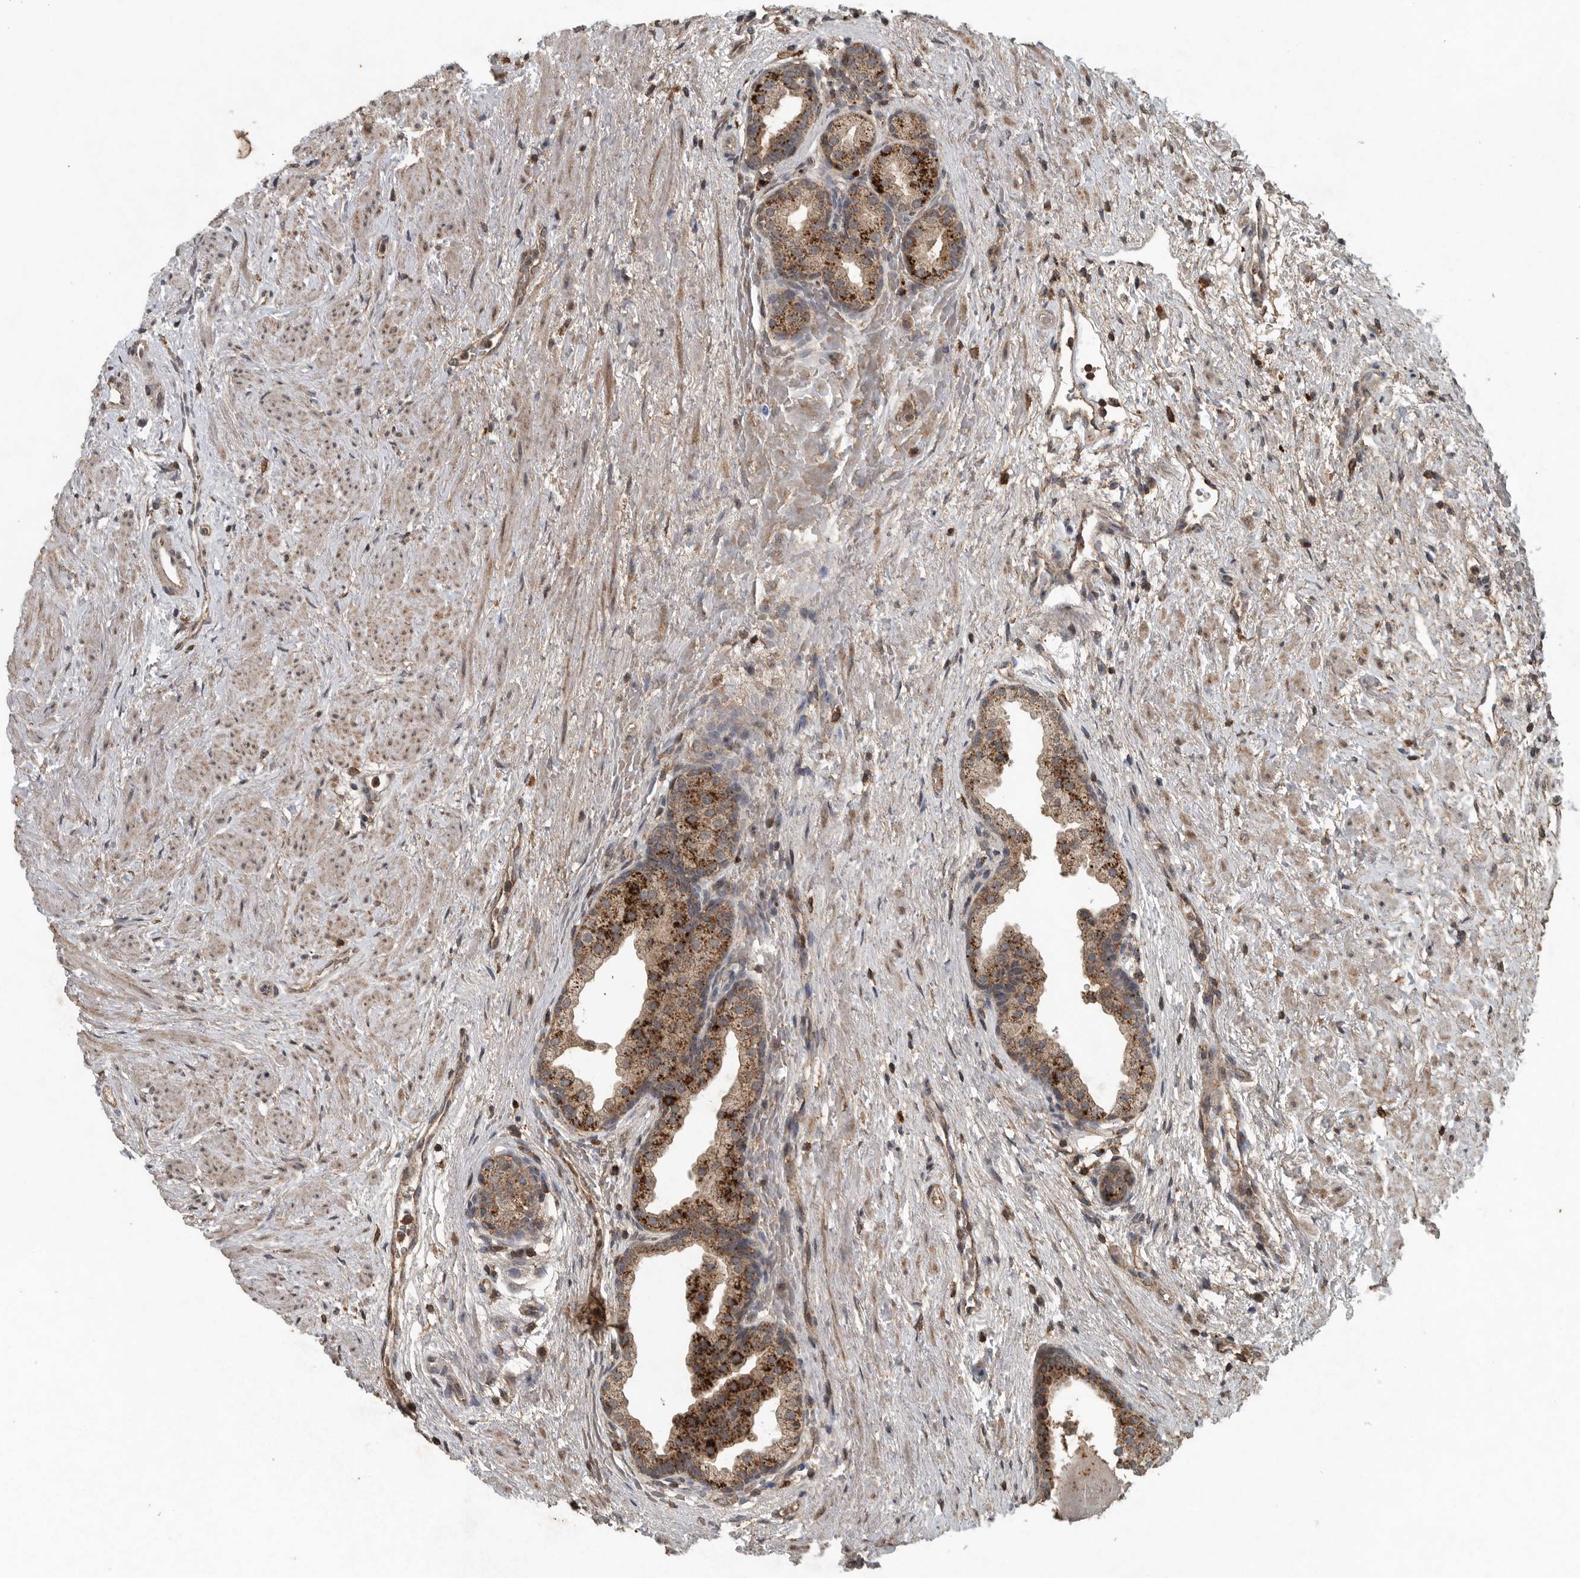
{"staining": {"intensity": "strong", "quantity": "25%-75%", "location": "cytoplasmic/membranous"}, "tissue": "prostate", "cell_type": "Glandular cells", "image_type": "normal", "snomed": [{"axis": "morphology", "description": "Normal tissue, NOS"}, {"axis": "topography", "description": "Prostate"}], "caption": "Glandular cells show high levels of strong cytoplasmic/membranous expression in approximately 25%-75% of cells in benign prostate.", "gene": "IL6ST", "patient": {"sex": "male", "age": 48}}